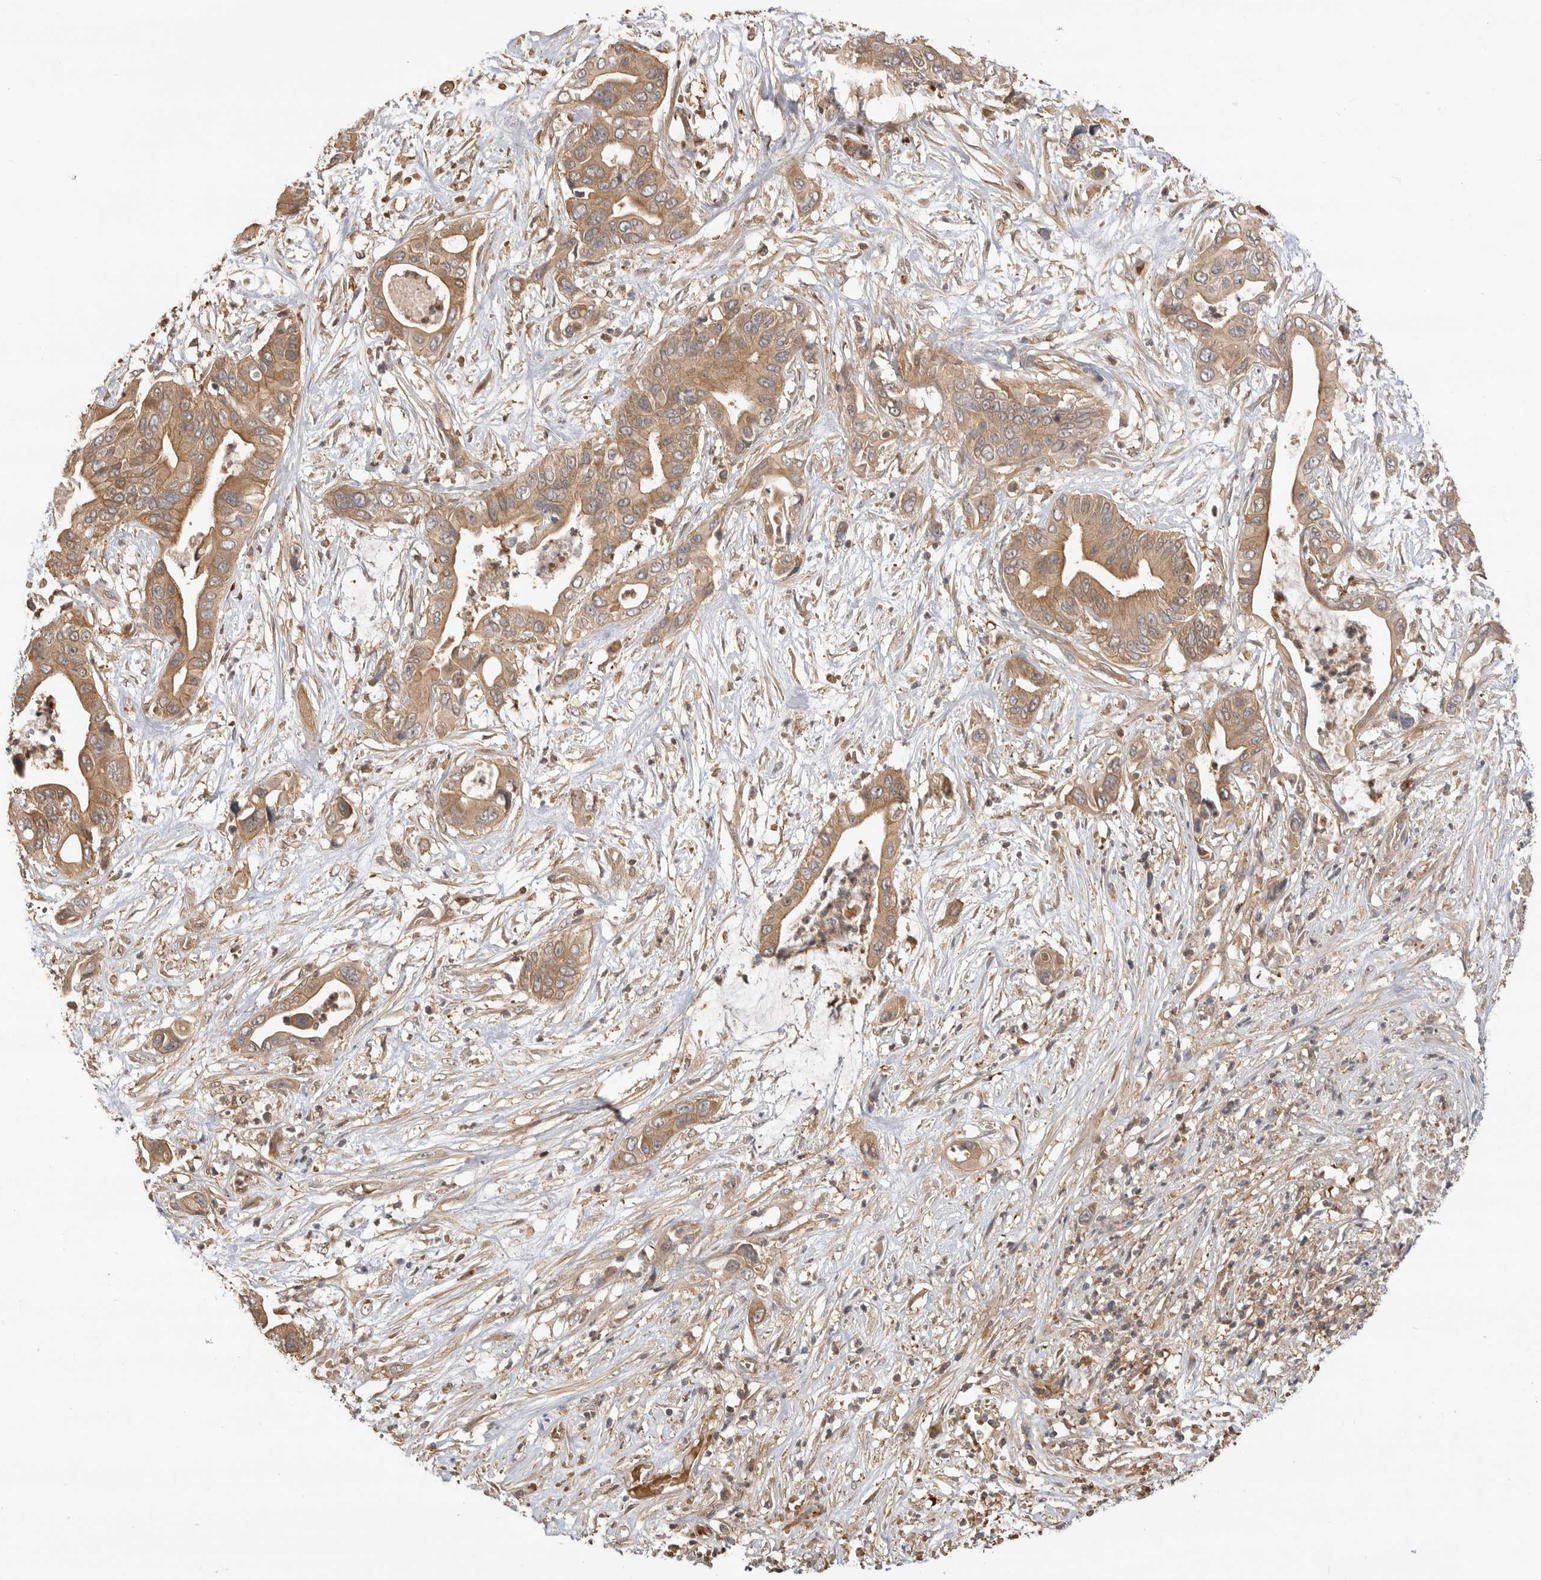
{"staining": {"intensity": "moderate", "quantity": ">75%", "location": "cytoplasmic/membranous"}, "tissue": "pancreatic cancer", "cell_type": "Tumor cells", "image_type": "cancer", "snomed": [{"axis": "morphology", "description": "Adenocarcinoma, NOS"}, {"axis": "topography", "description": "Pancreas"}], "caption": "Protein staining by immunohistochemistry shows moderate cytoplasmic/membranous positivity in approximately >75% of tumor cells in pancreatic cancer. The protein of interest is stained brown, and the nuclei are stained in blue (DAB IHC with brightfield microscopy, high magnification).", "gene": "CLDN12", "patient": {"sex": "male", "age": 66}}